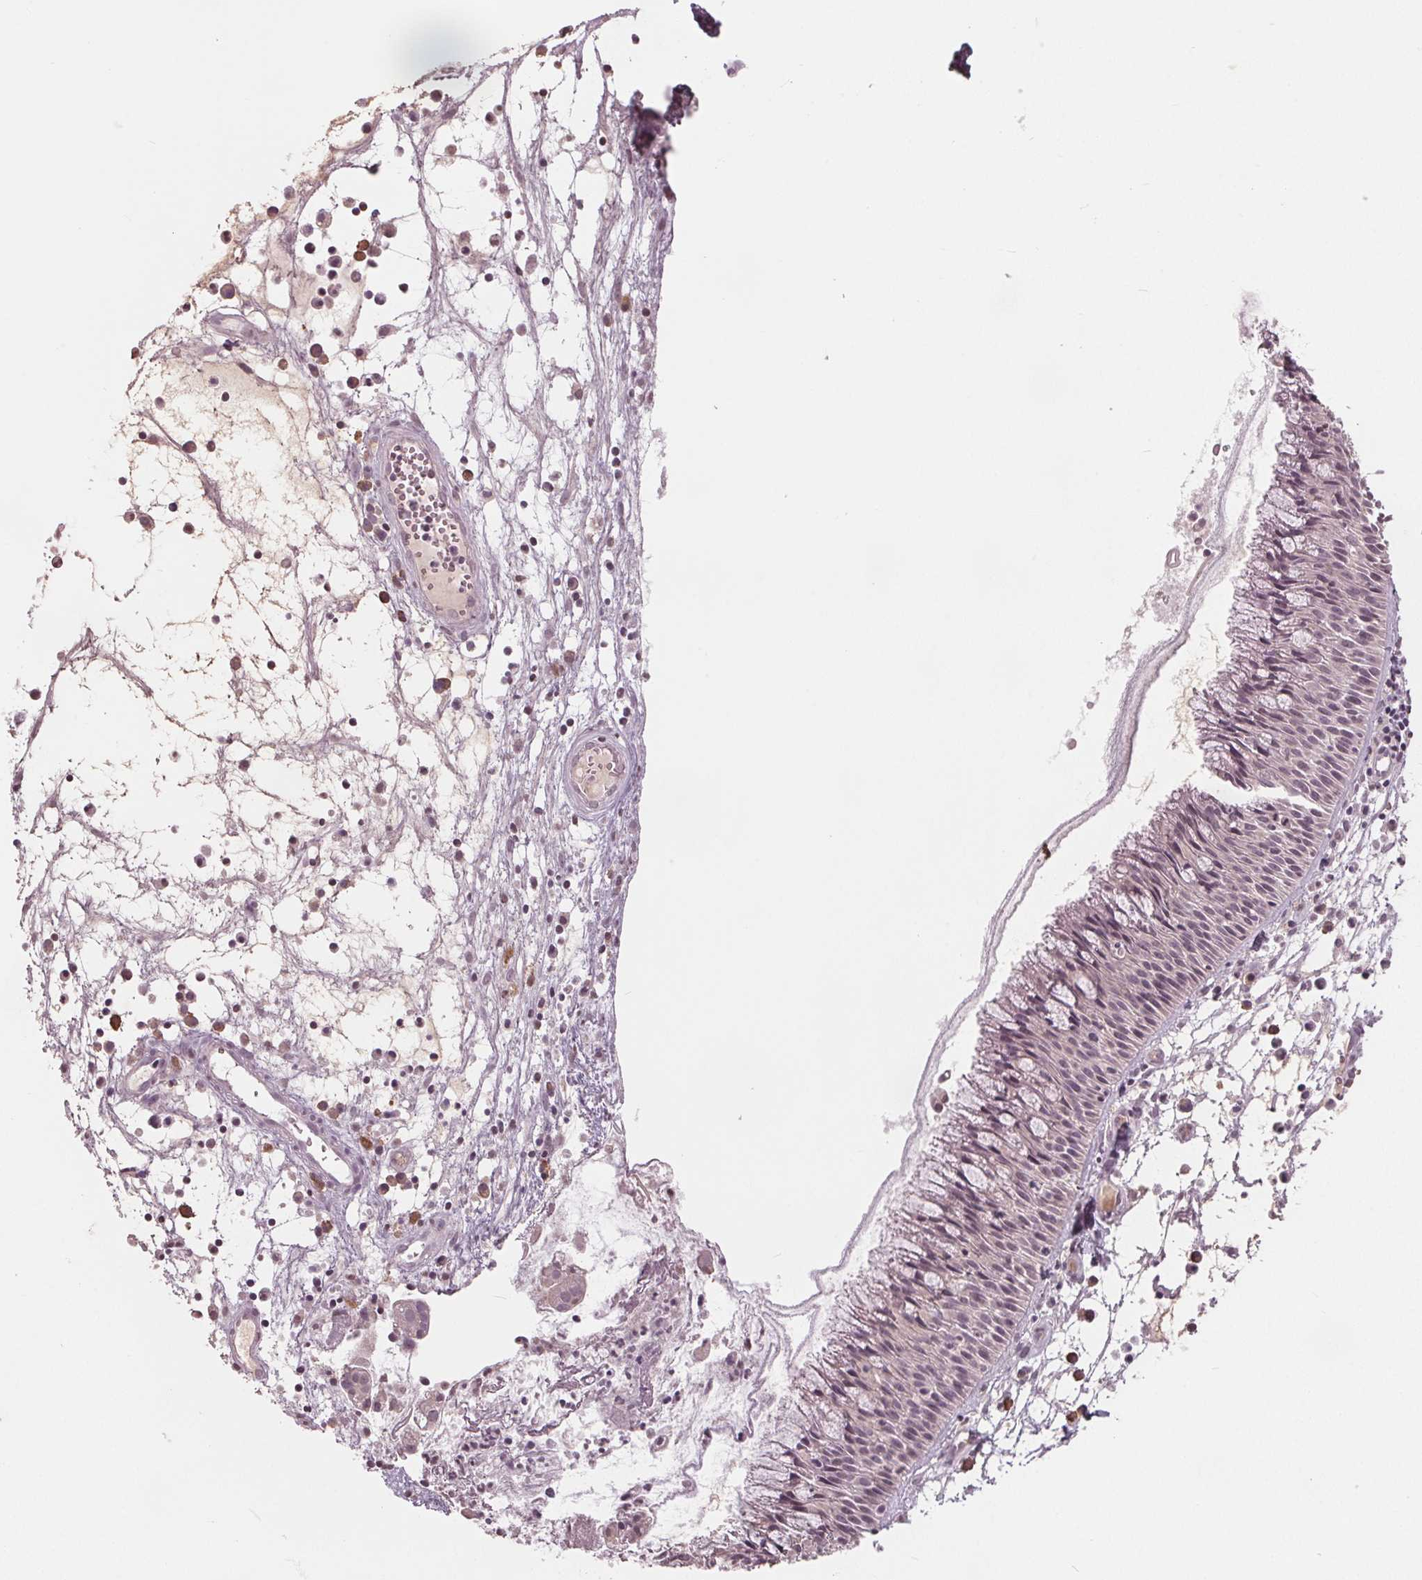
{"staining": {"intensity": "negative", "quantity": "none", "location": "none"}, "tissue": "nasopharynx", "cell_type": "Respiratory epithelial cells", "image_type": "normal", "snomed": [{"axis": "morphology", "description": "Normal tissue, NOS"}, {"axis": "topography", "description": "Nasopharynx"}], "caption": "Immunohistochemistry of unremarkable nasopharynx reveals no positivity in respiratory epithelial cells. The staining was performed using DAB to visualize the protein expression in brown, while the nuclei were stained in blue with hematoxylin (Magnification: 20x).", "gene": "CXCL16", "patient": {"sex": "male", "age": 31}}